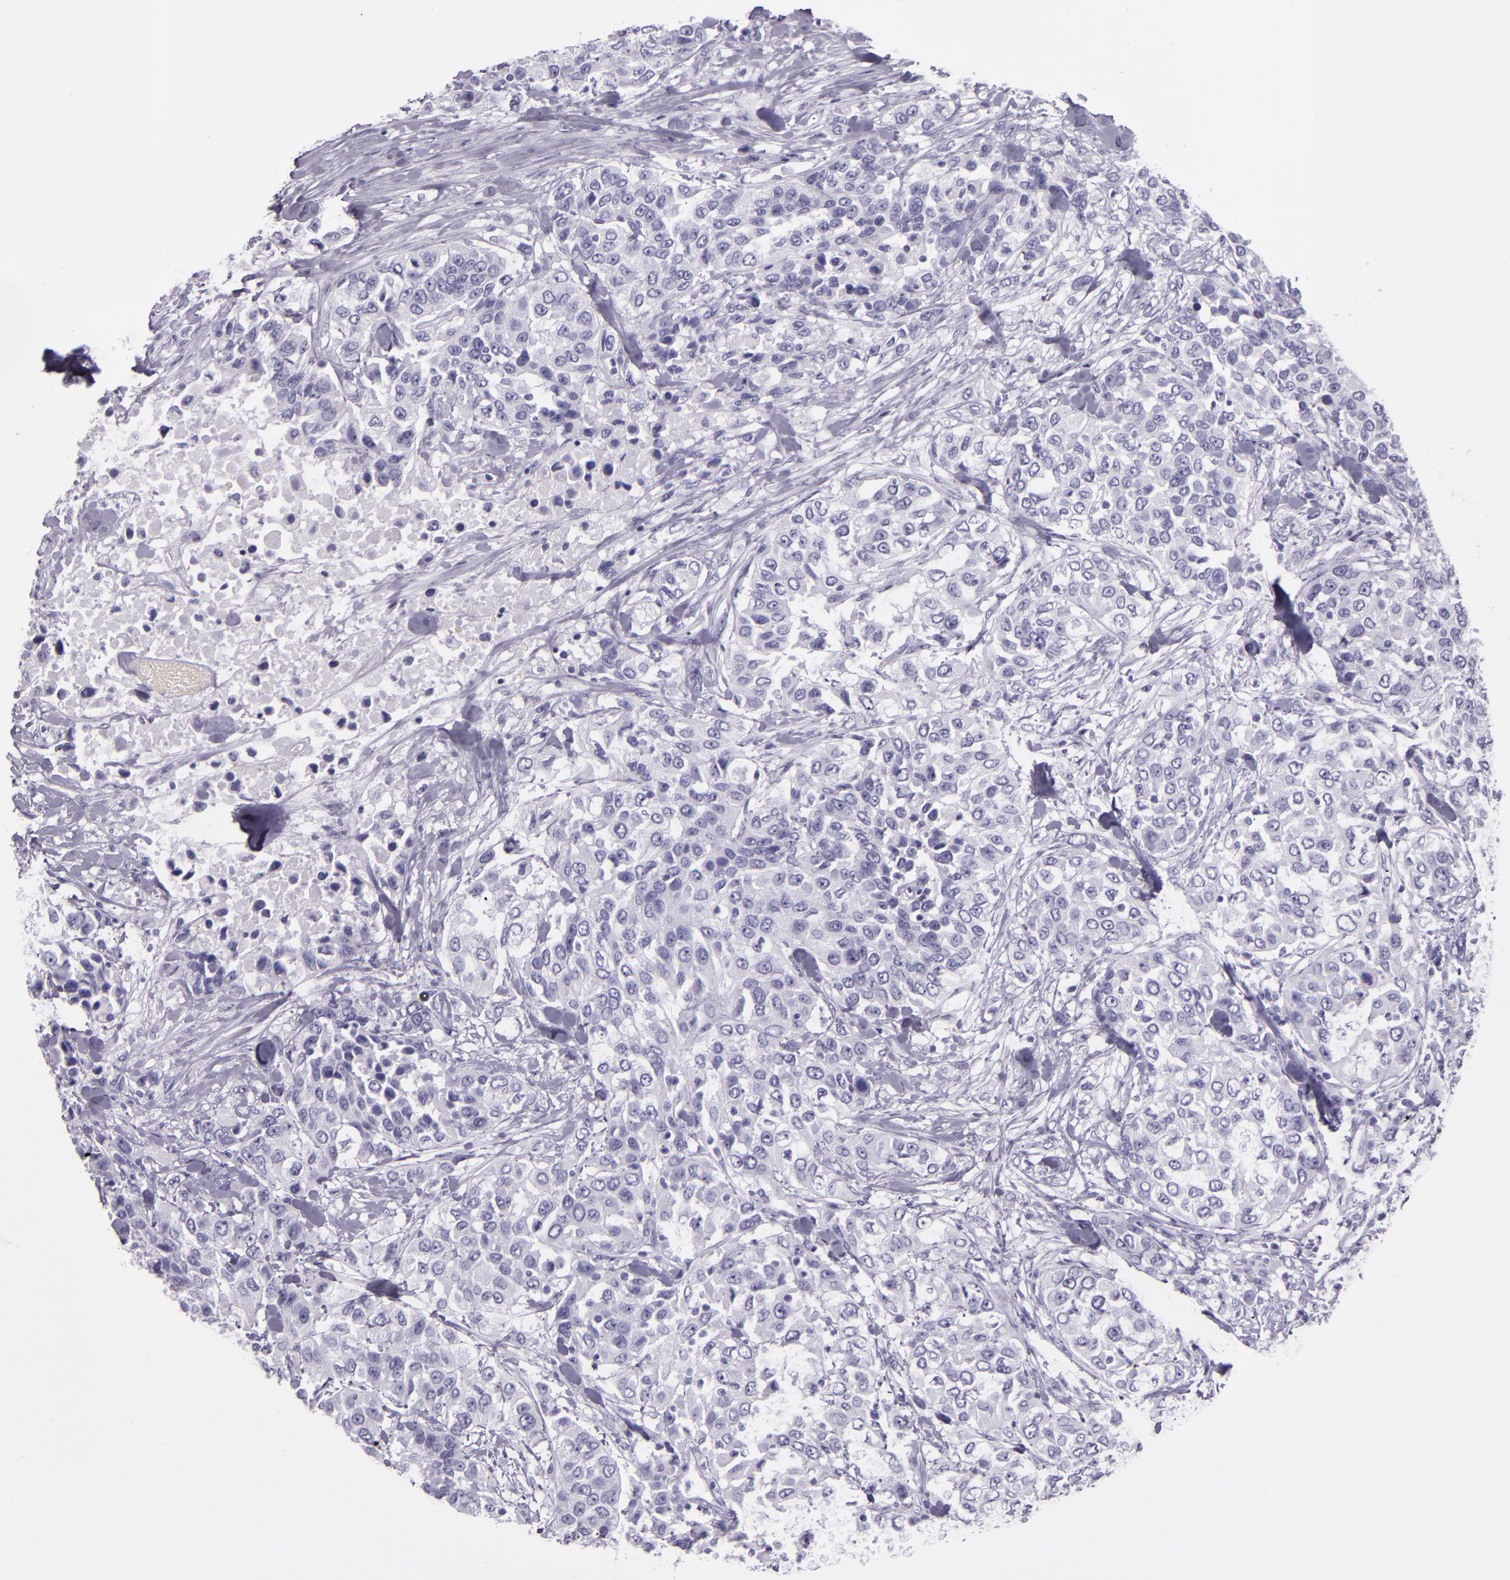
{"staining": {"intensity": "negative", "quantity": "none", "location": "none"}, "tissue": "urothelial cancer", "cell_type": "Tumor cells", "image_type": "cancer", "snomed": [{"axis": "morphology", "description": "Urothelial carcinoma, High grade"}, {"axis": "topography", "description": "Urinary bladder"}], "caption": "DAB (3,3'-diaminobenzidine) immunohistochemical staining of human urothelial carcinoma (high-grade) exhibits no significant expression in tumor cells. Brightfield microscopy of immunohistochemistry stained with DAB (3,3'-diaminobenzidine) (brown) and hematoxylin (blue), captured at high magnification.", "gene": "CR2", "patient": {"sex": "female", "age": 80}}